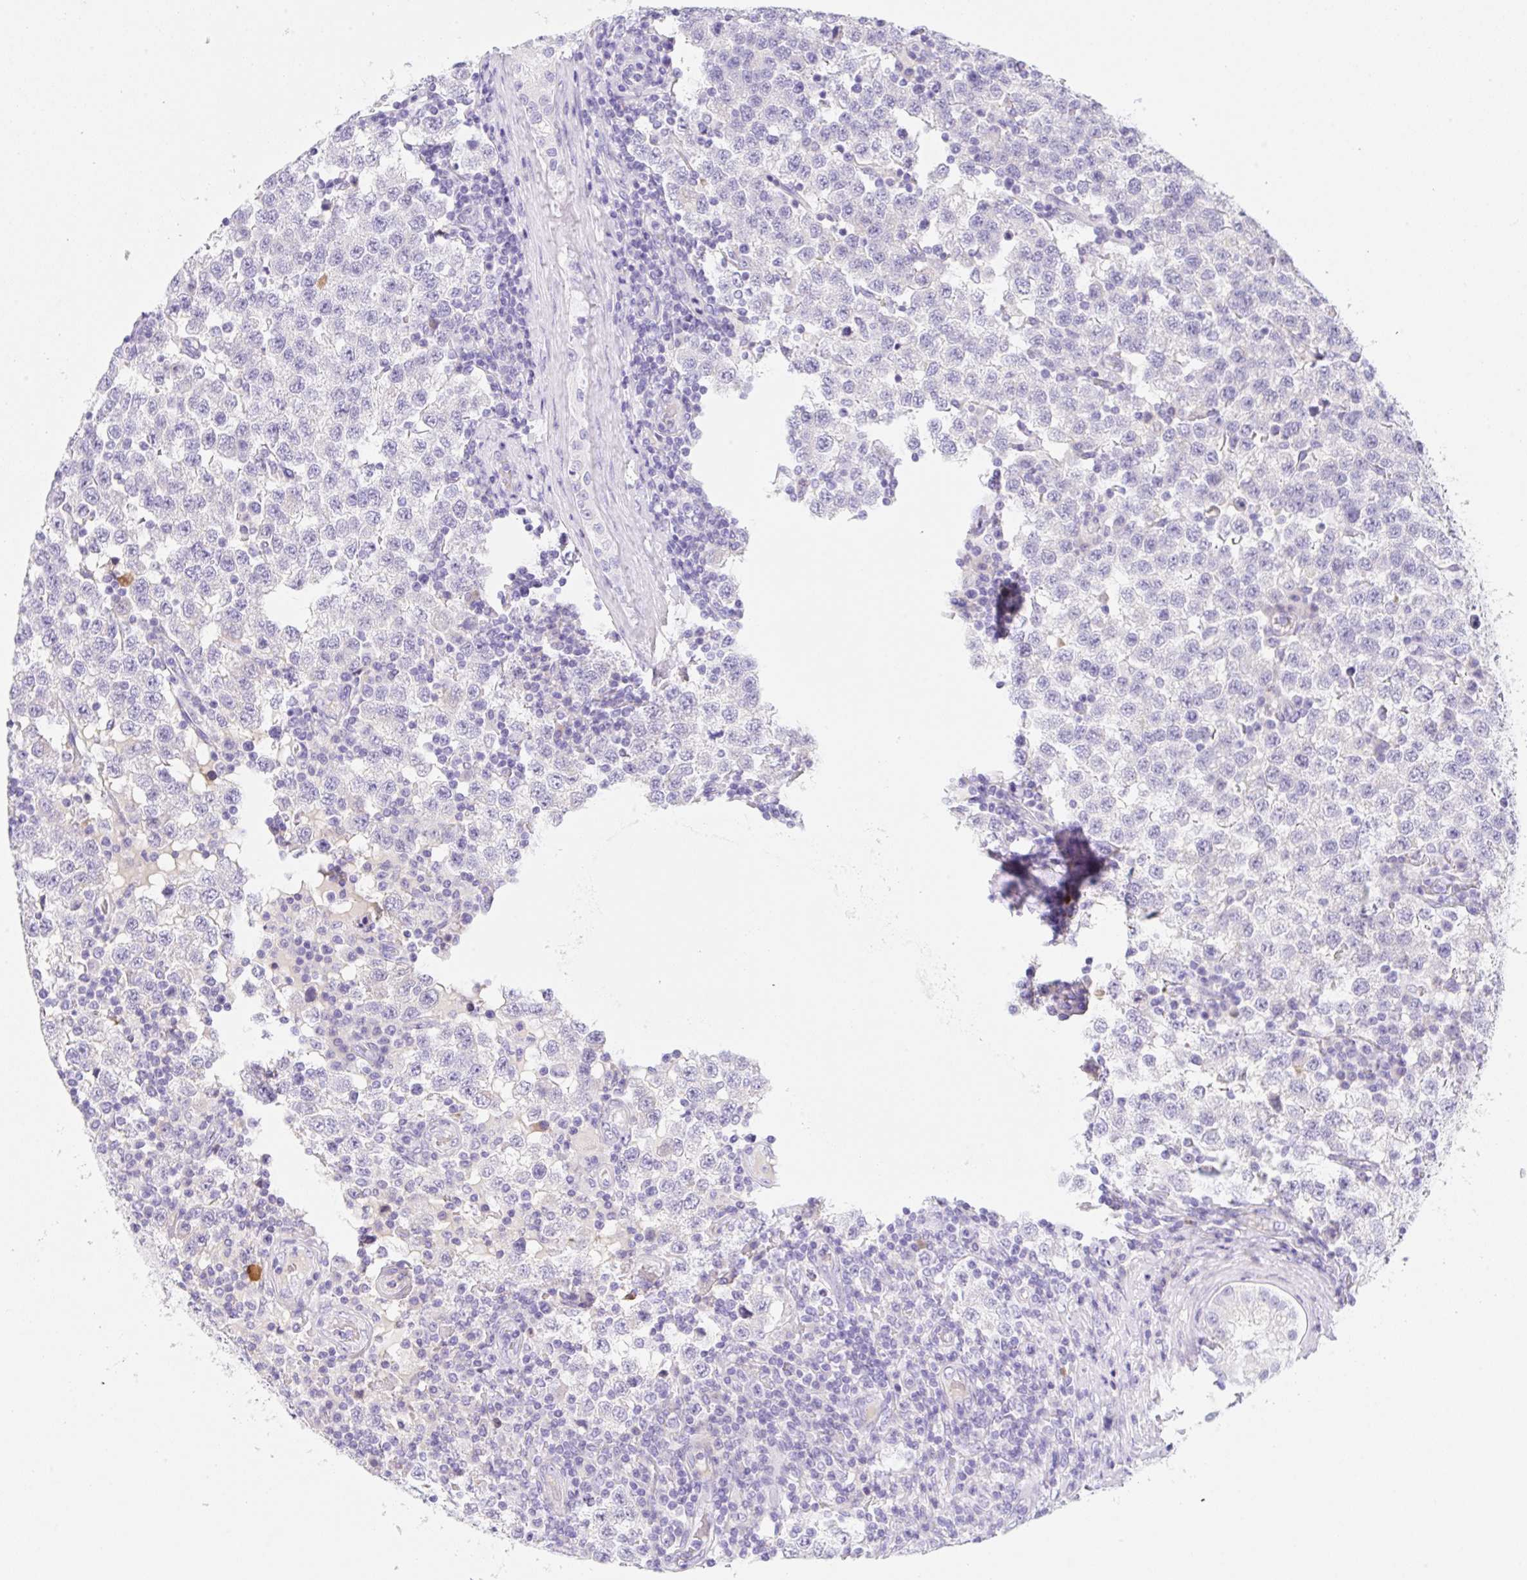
{"staining": {"intensity": "negative", "quantity": "none", "location": "none"}, "tissue": "testis cancer", "cell_type": "Tumor cells", "image_type": "cancer", "snomed": [{"axis": "morphology", "description": "Seminoma, NOS"}, {"axis": "topography", "description": "Testis"}], "caption": "High magnification brightfield microscopy of testis cancer stained with DAB (3,3'-diaminobenzidine) (brown) and counterstained with hematoxylin (blue): tumor cells show no significant positivity.", "gene": "KLK8", "patient": {"sex": "male", "age": 34}}